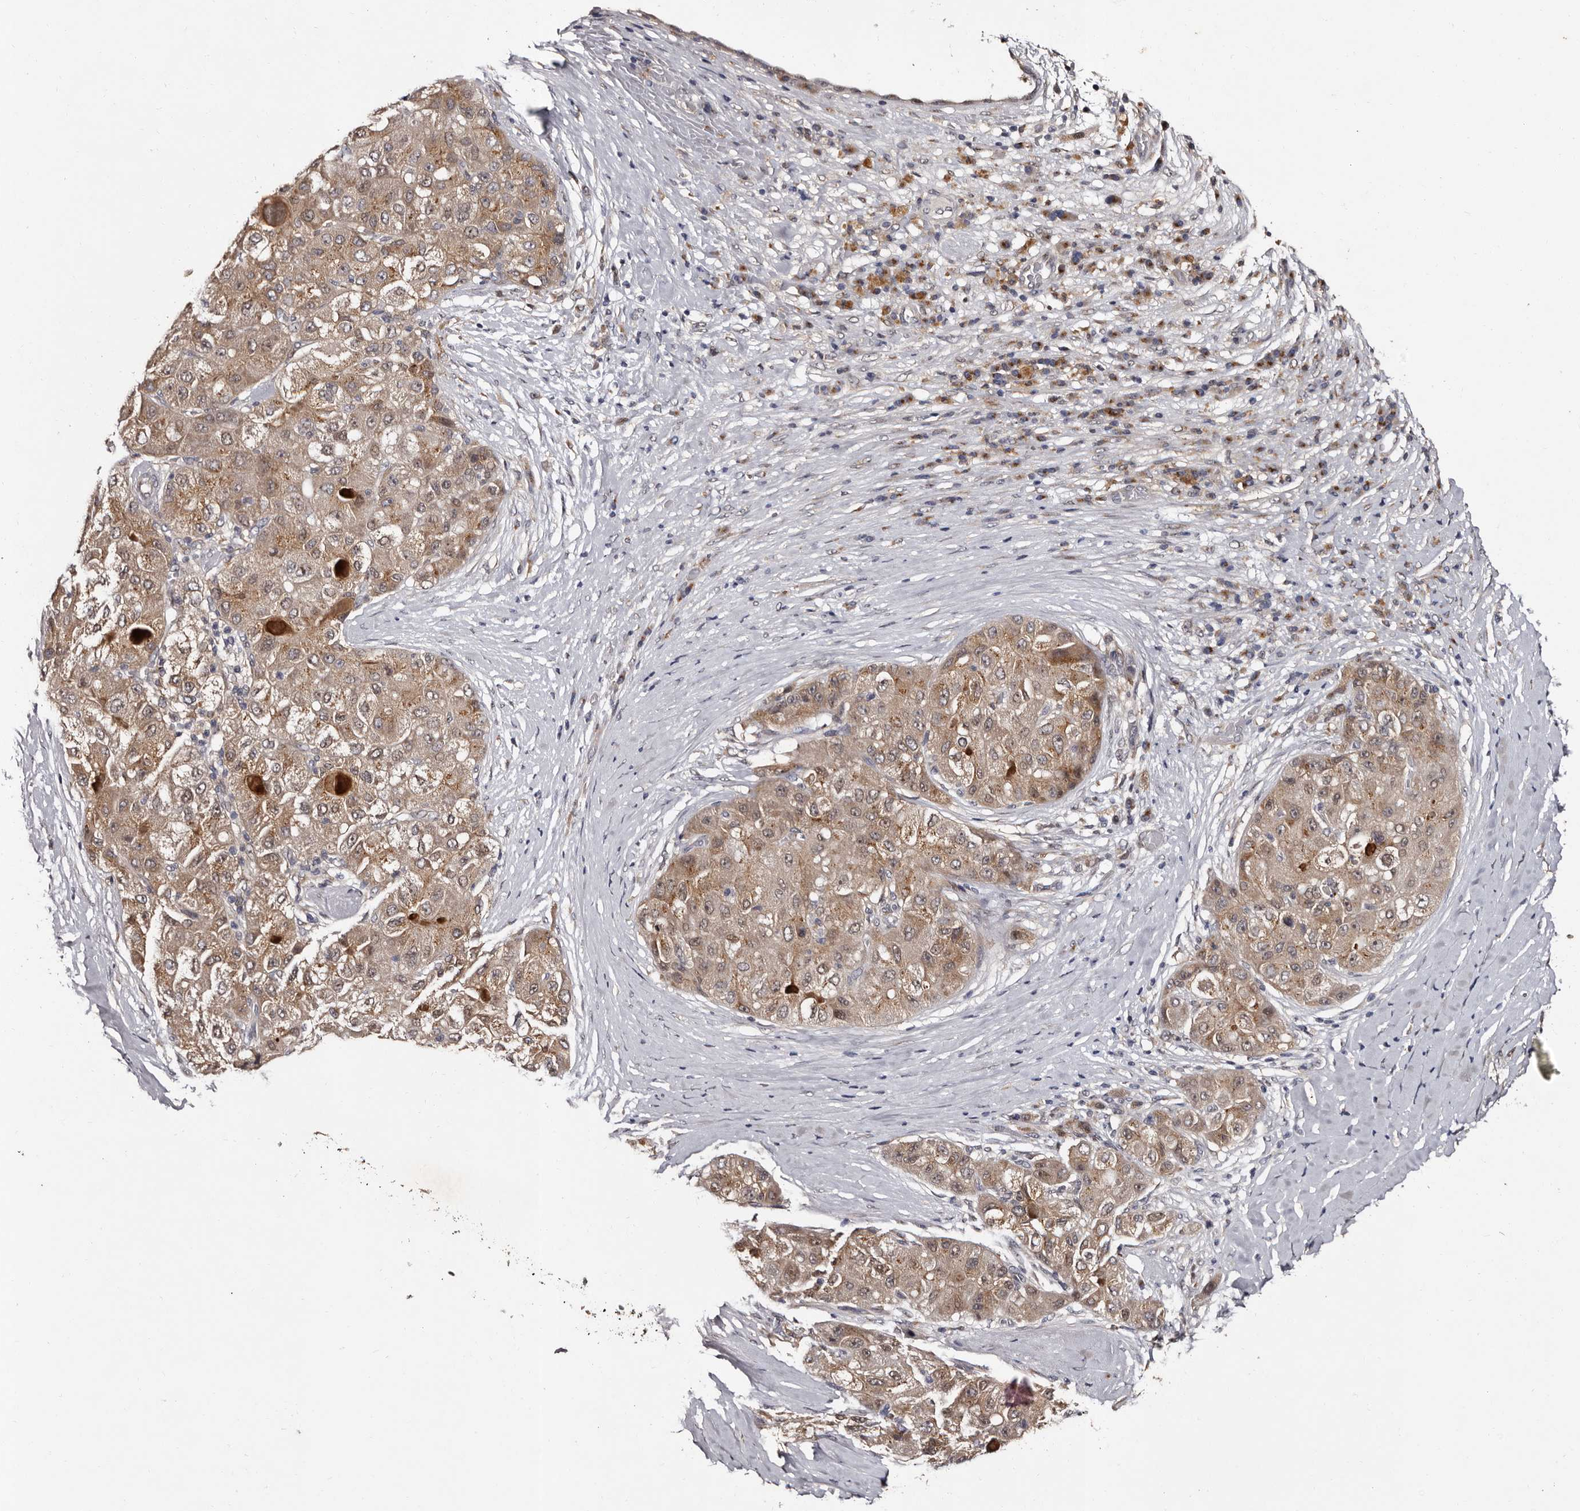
{"staining": {"intensity": "moderate", "quantity": ">75%", "location": "cytoplasmic/membranous"}, "tissue": "liver cancer", "cell_type": "Tumor cells", "image_type": "cancer", "snomed": [{"axis": "morphology", "description": "Carcinoma, Hepatocellular, NOS"}, {"axis": "topography", "description": "Liver"}], "caption": "The photomicrograph displays staining of liver cancer, revealing moderate cytoplasmic/membranous protein expression (brown color) within tumor cells.", "gene": "FAM91A1", "patient": {"sex": "male", "age": 80}}